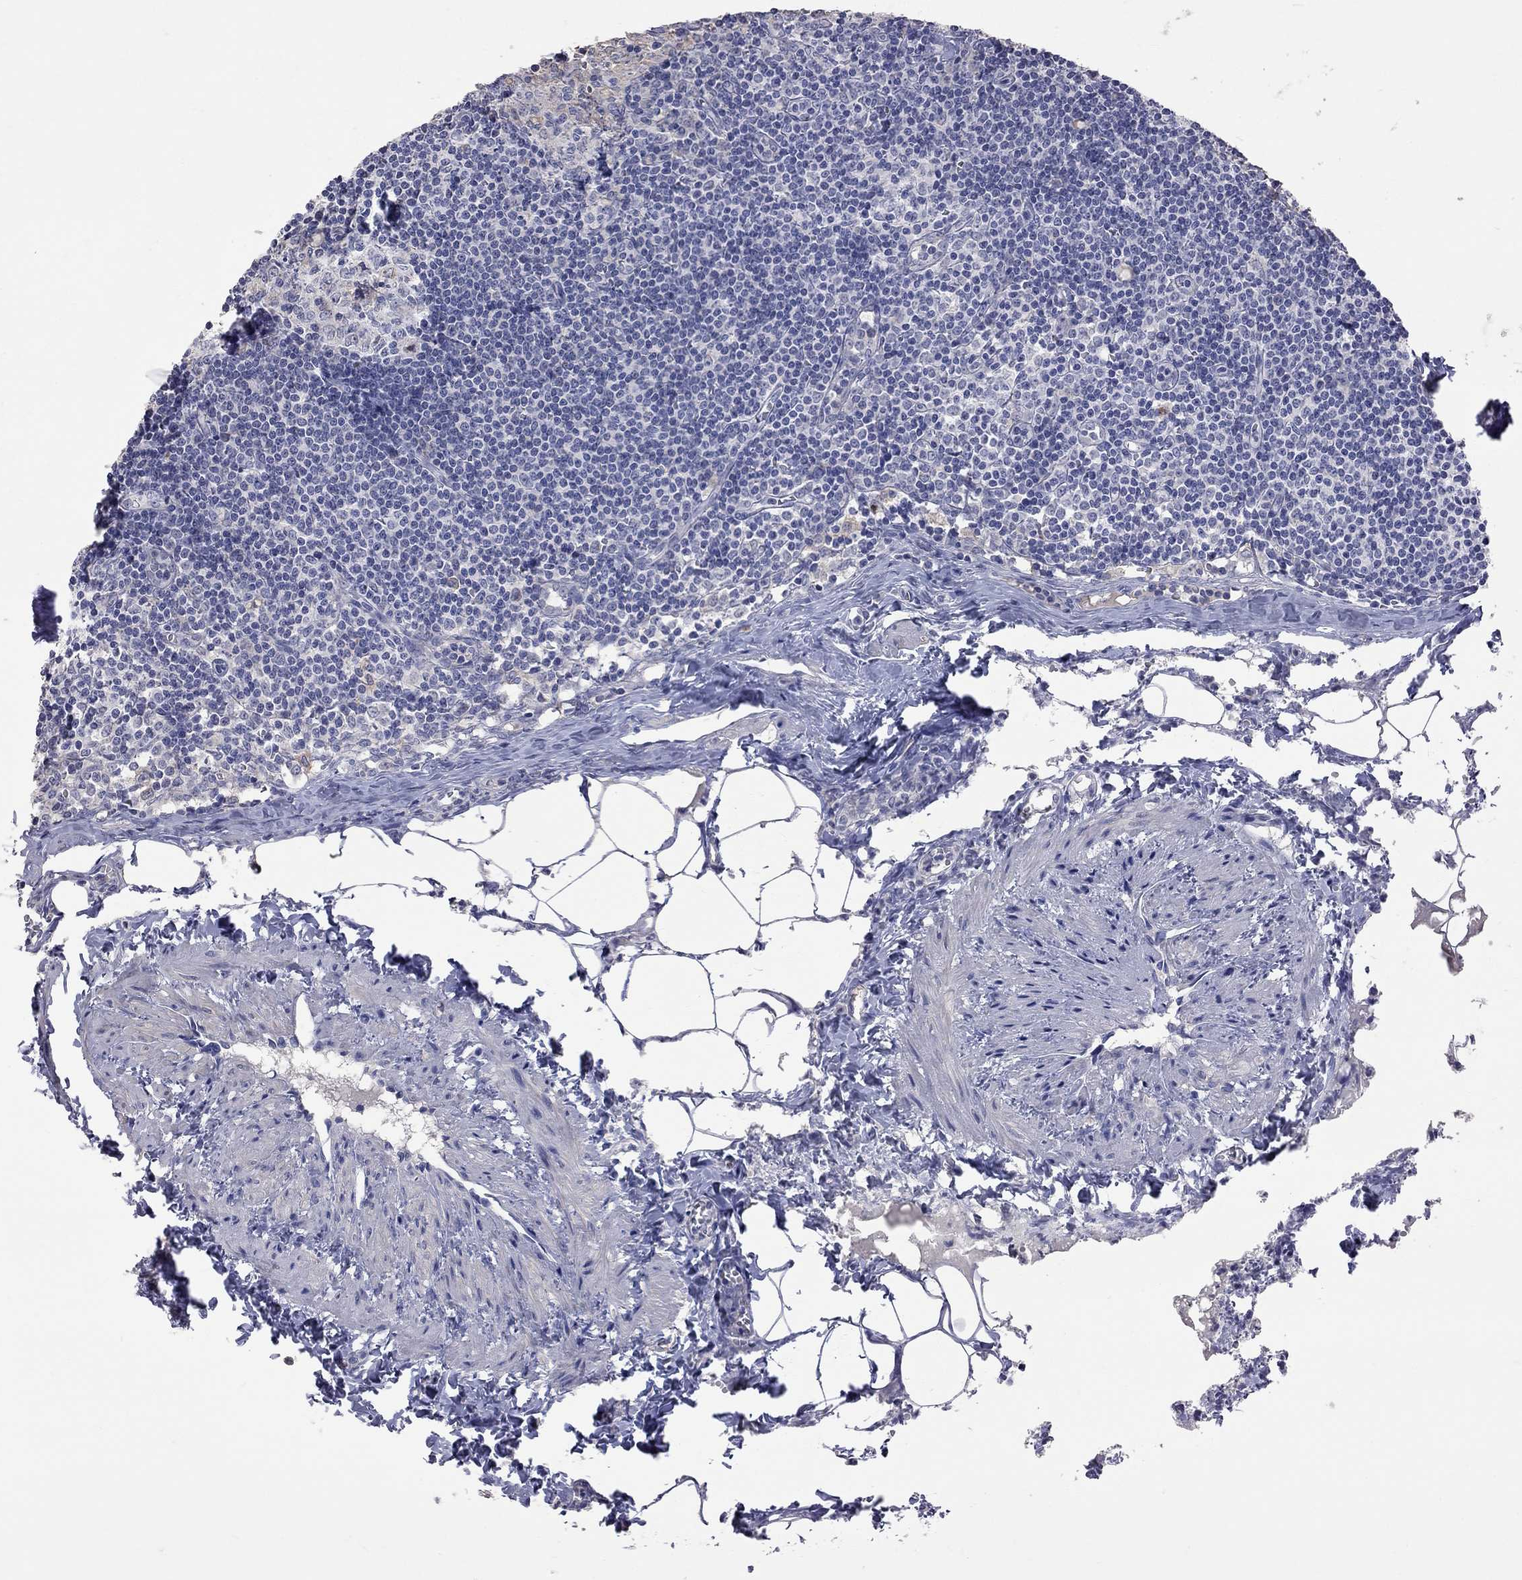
{"staining": {"intensity": "negative", "quantity": "none", "location": "none"}, "tissue": "lymph node", "cell_type": "Germinal center cells", "image_type": "normal", "snomed": [{"axis": "morphology", "description": "Normal tissue, NOS"}, {"axis": "topography", "description": "Lymph node"}], "caption": "The photomicrograph exhibits no significant staining in germinal center cells of lymph node.", "gene": "CKAP2", "patient": {"sex": "female", "age": 51}}